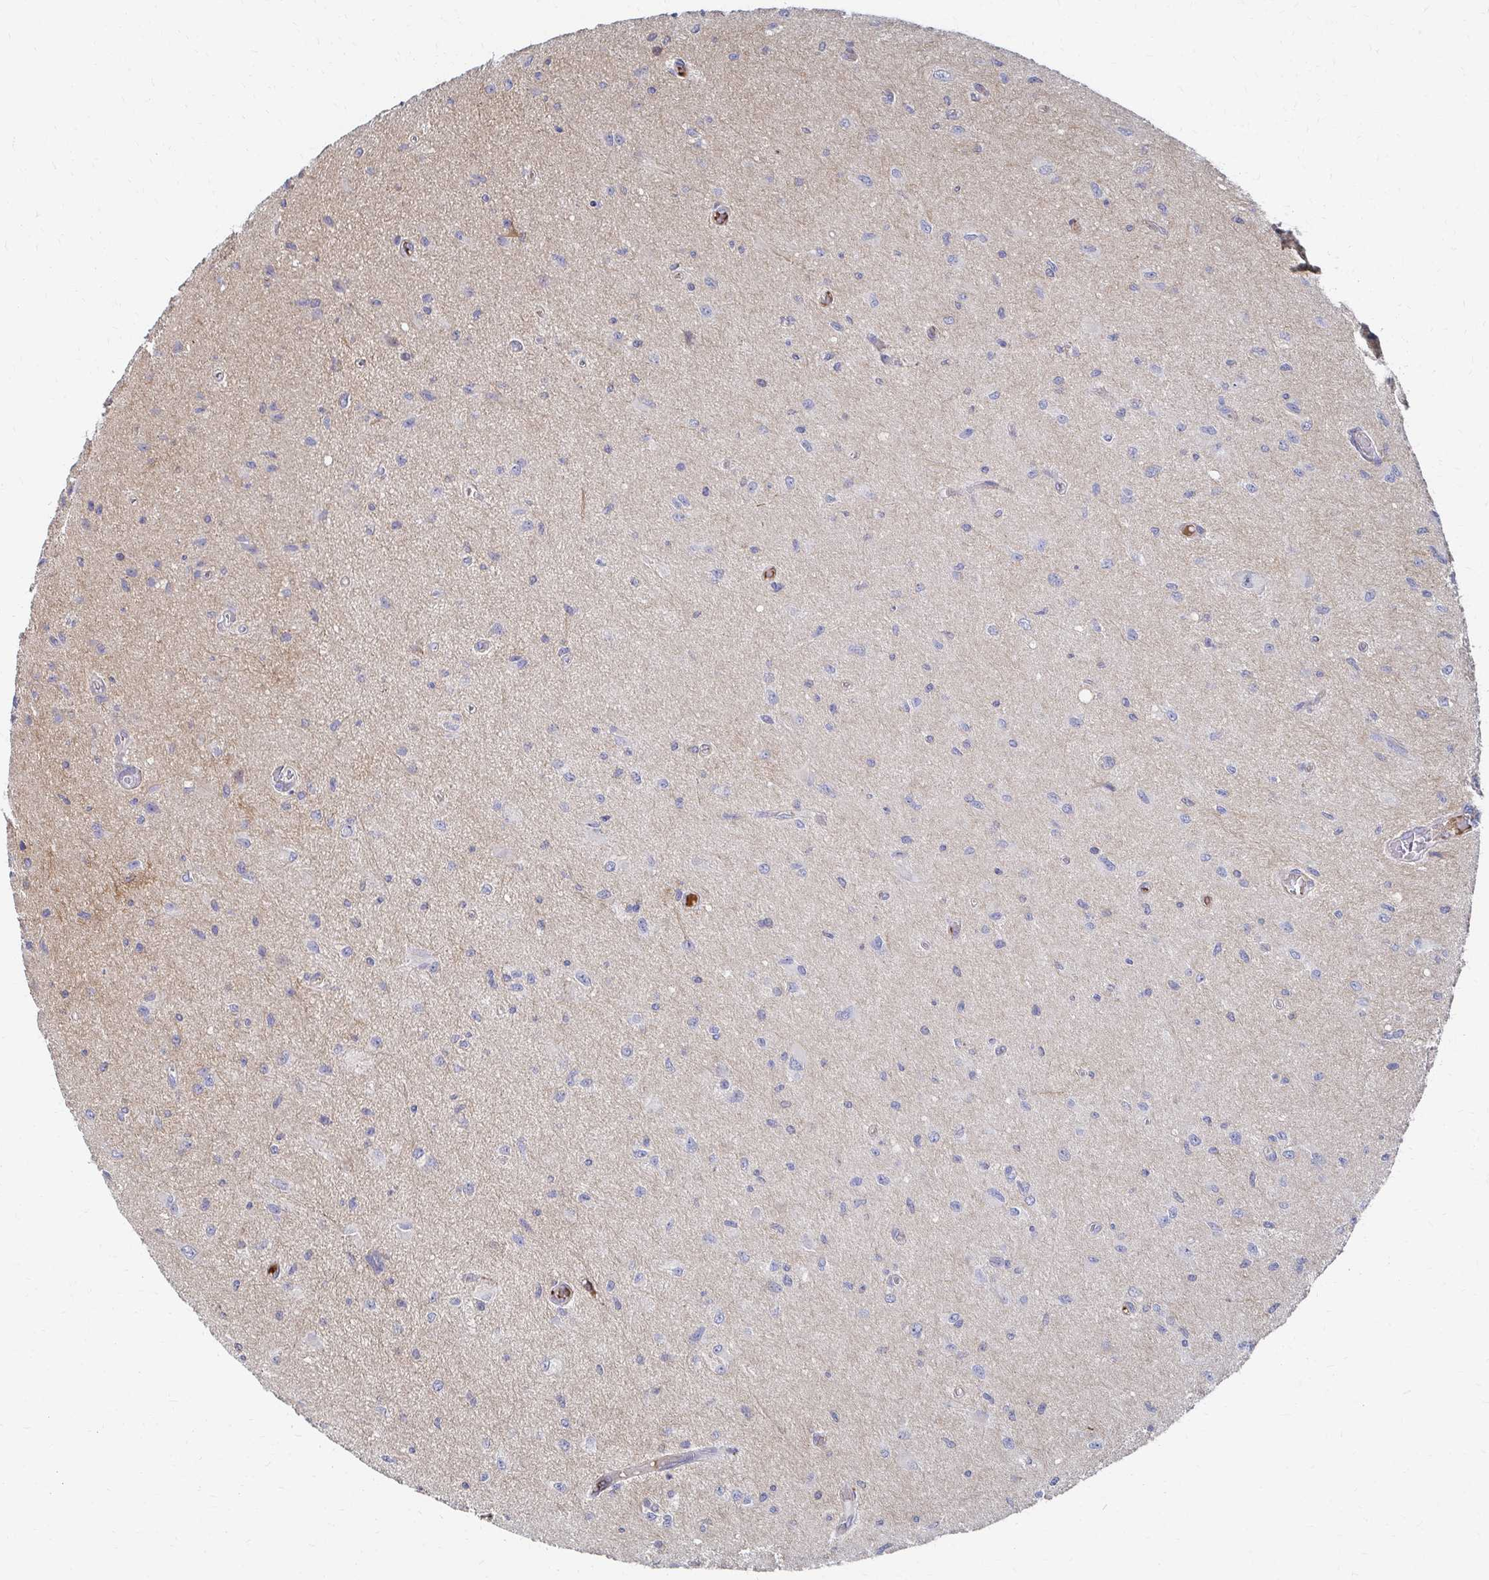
{"staining": {"intensity": "negative", "quantity": "none", "location": "none"}, "tissue": "glioma", "cell_type": "Tumor cells", "image_type": "cancer", "snomed": [{"axis": "morphology", "description": "Glioma, malignant, High grade"}, {"axis": "topography", "description": "Brain"}], "caption": "High magnification brightfield microscopy of malignant high-grade glioma stained with DAB (3,3'-diaminobenzidine) (brown) and counterstained with hematoxylin (blue): tumor cells show no significant expression.", "gene": "MAN1A1", "patient": {"sex": "male", "age": 67}}